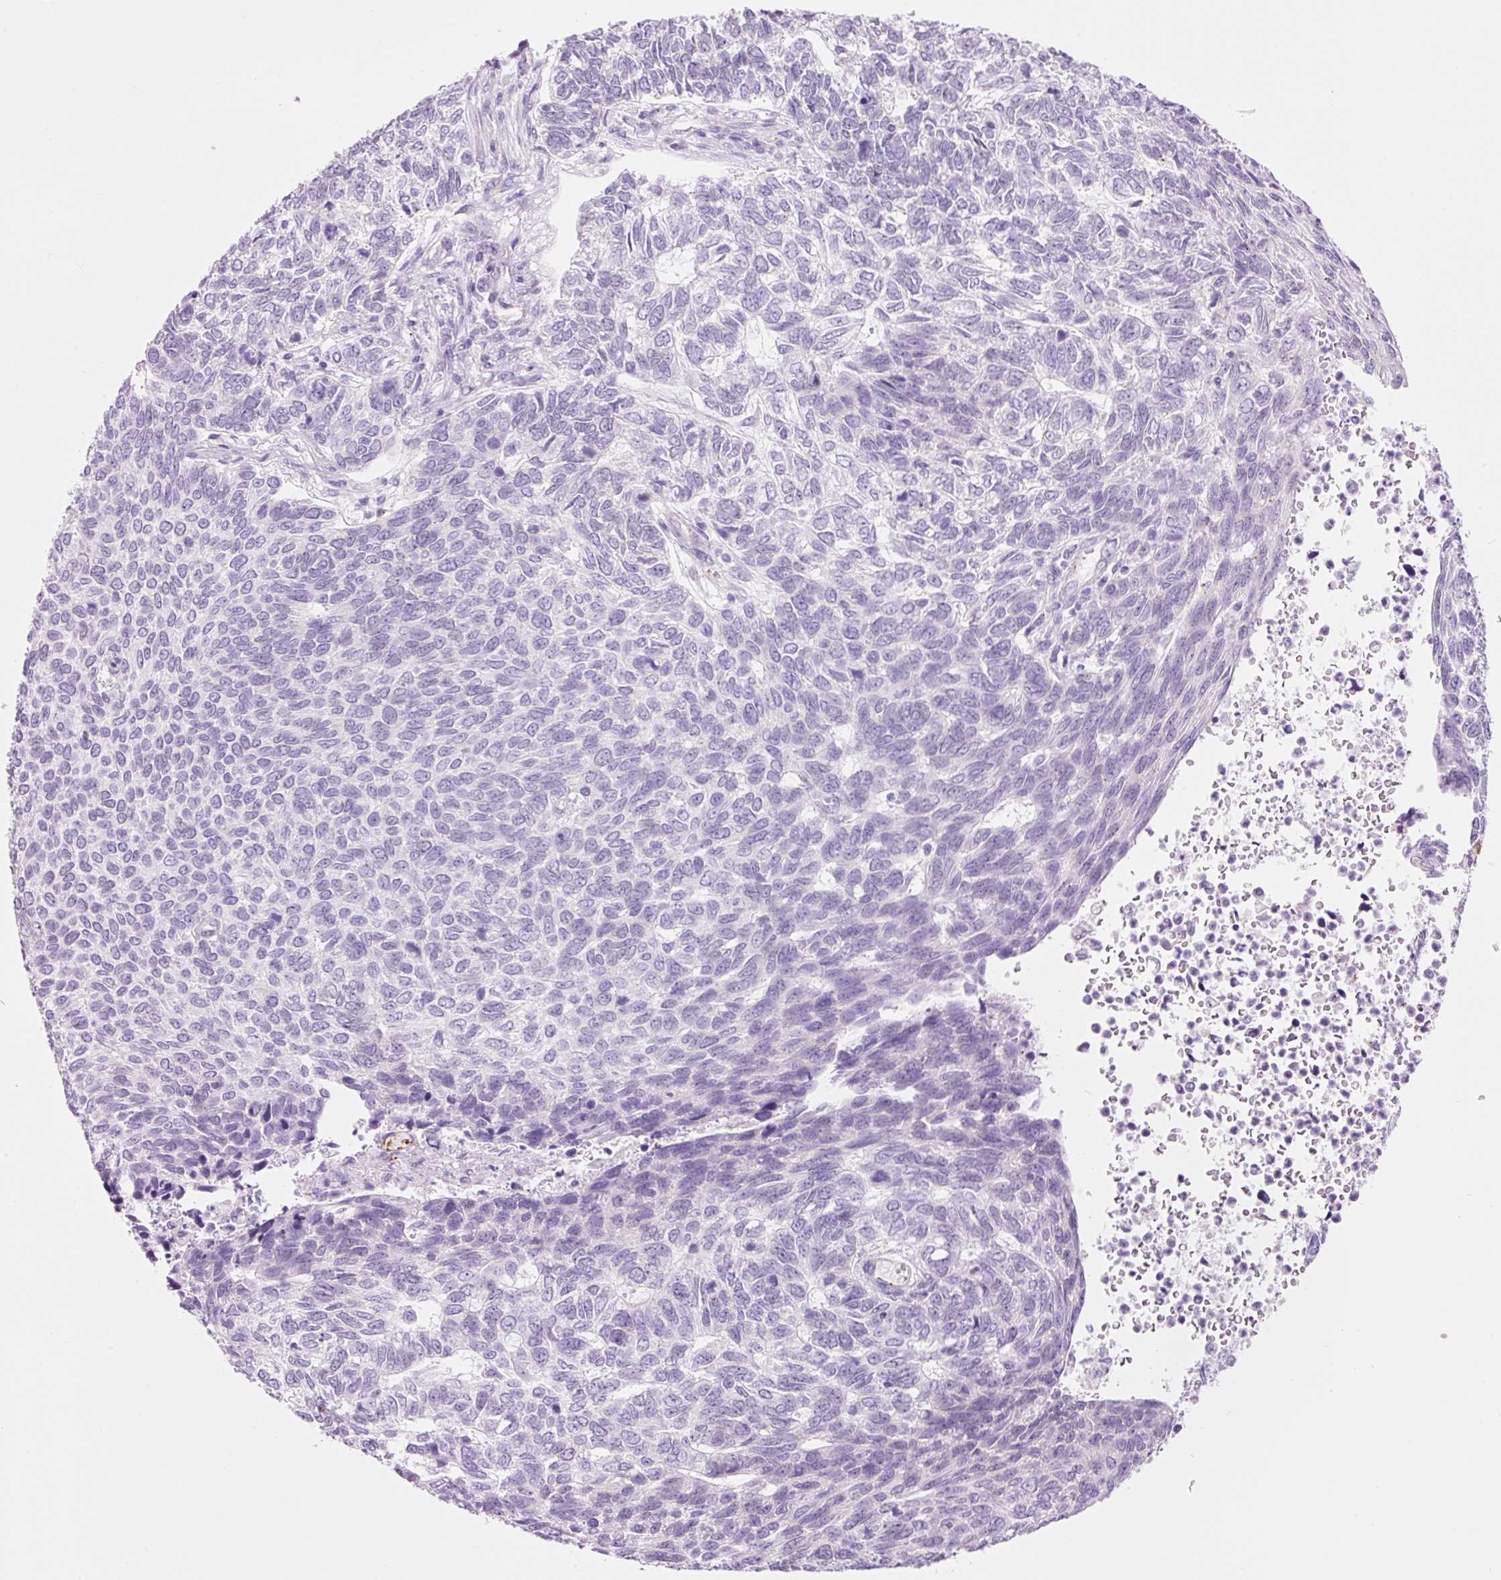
{"staining": {"intensity": "negative", "quantity": "none", "location": "none"}, "tissue": "skin cancer", "cell_type": "Tumor cells", "image_type": "cancer", "snomed": [{"axis": "morphology", "description": "Basal cell carcinoma"}, {"axis": "topography", "description": "Skin"}], "caption": "The immunohistochemistry (IHC) micrograph has no significant positivity in tumor cells of skin cancer tissue.", "gene": "HSPA4L", "patient": {"sex": "female", "age": 65}}